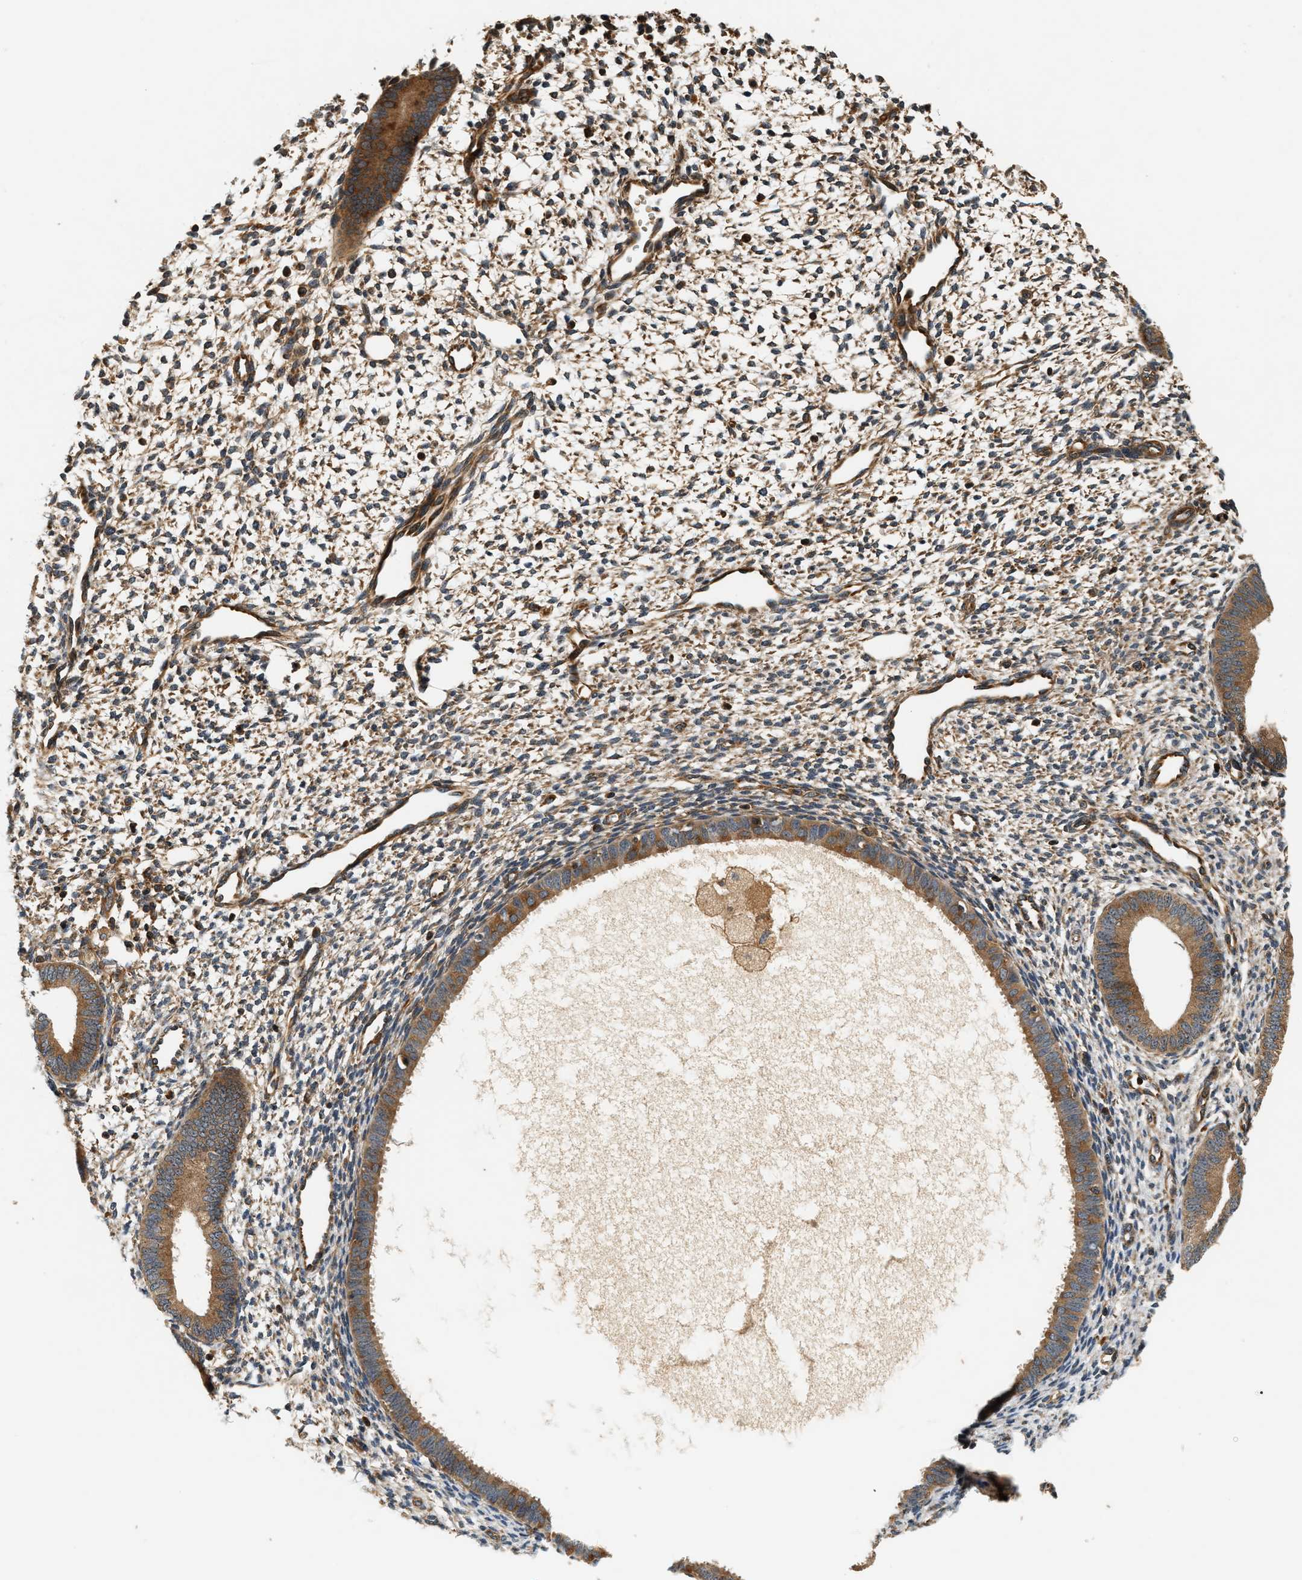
{"staining": {"intensity": "moderate", "quantity": ">75%", "location": "cytoplasmic/membranous"}, "tissue": "endometrium", "cell_type": "Cells in endometrial stroma", "image_type": "normal", "snomed": [{"axis": "morphology", "description": "Normal tissue, NOS"}, {"axis": "topography", "description": "Endometrium"}], "caption": "IHC staining of benign endometrium, which displays medium levels of moderate cytoplasmic/membranous staining in approximately >75% of cells in endometrial stroma indicating moderate cytoplasmic/membranous protein positivity. The staining was performed using DAB (3,3'-diaminobenzidine) (brown) for protein detection and nuclei were counterstained in hematoxylin (blue).", "gene": "SAMD9", "patient": {"sex": "female", "age": 46}}